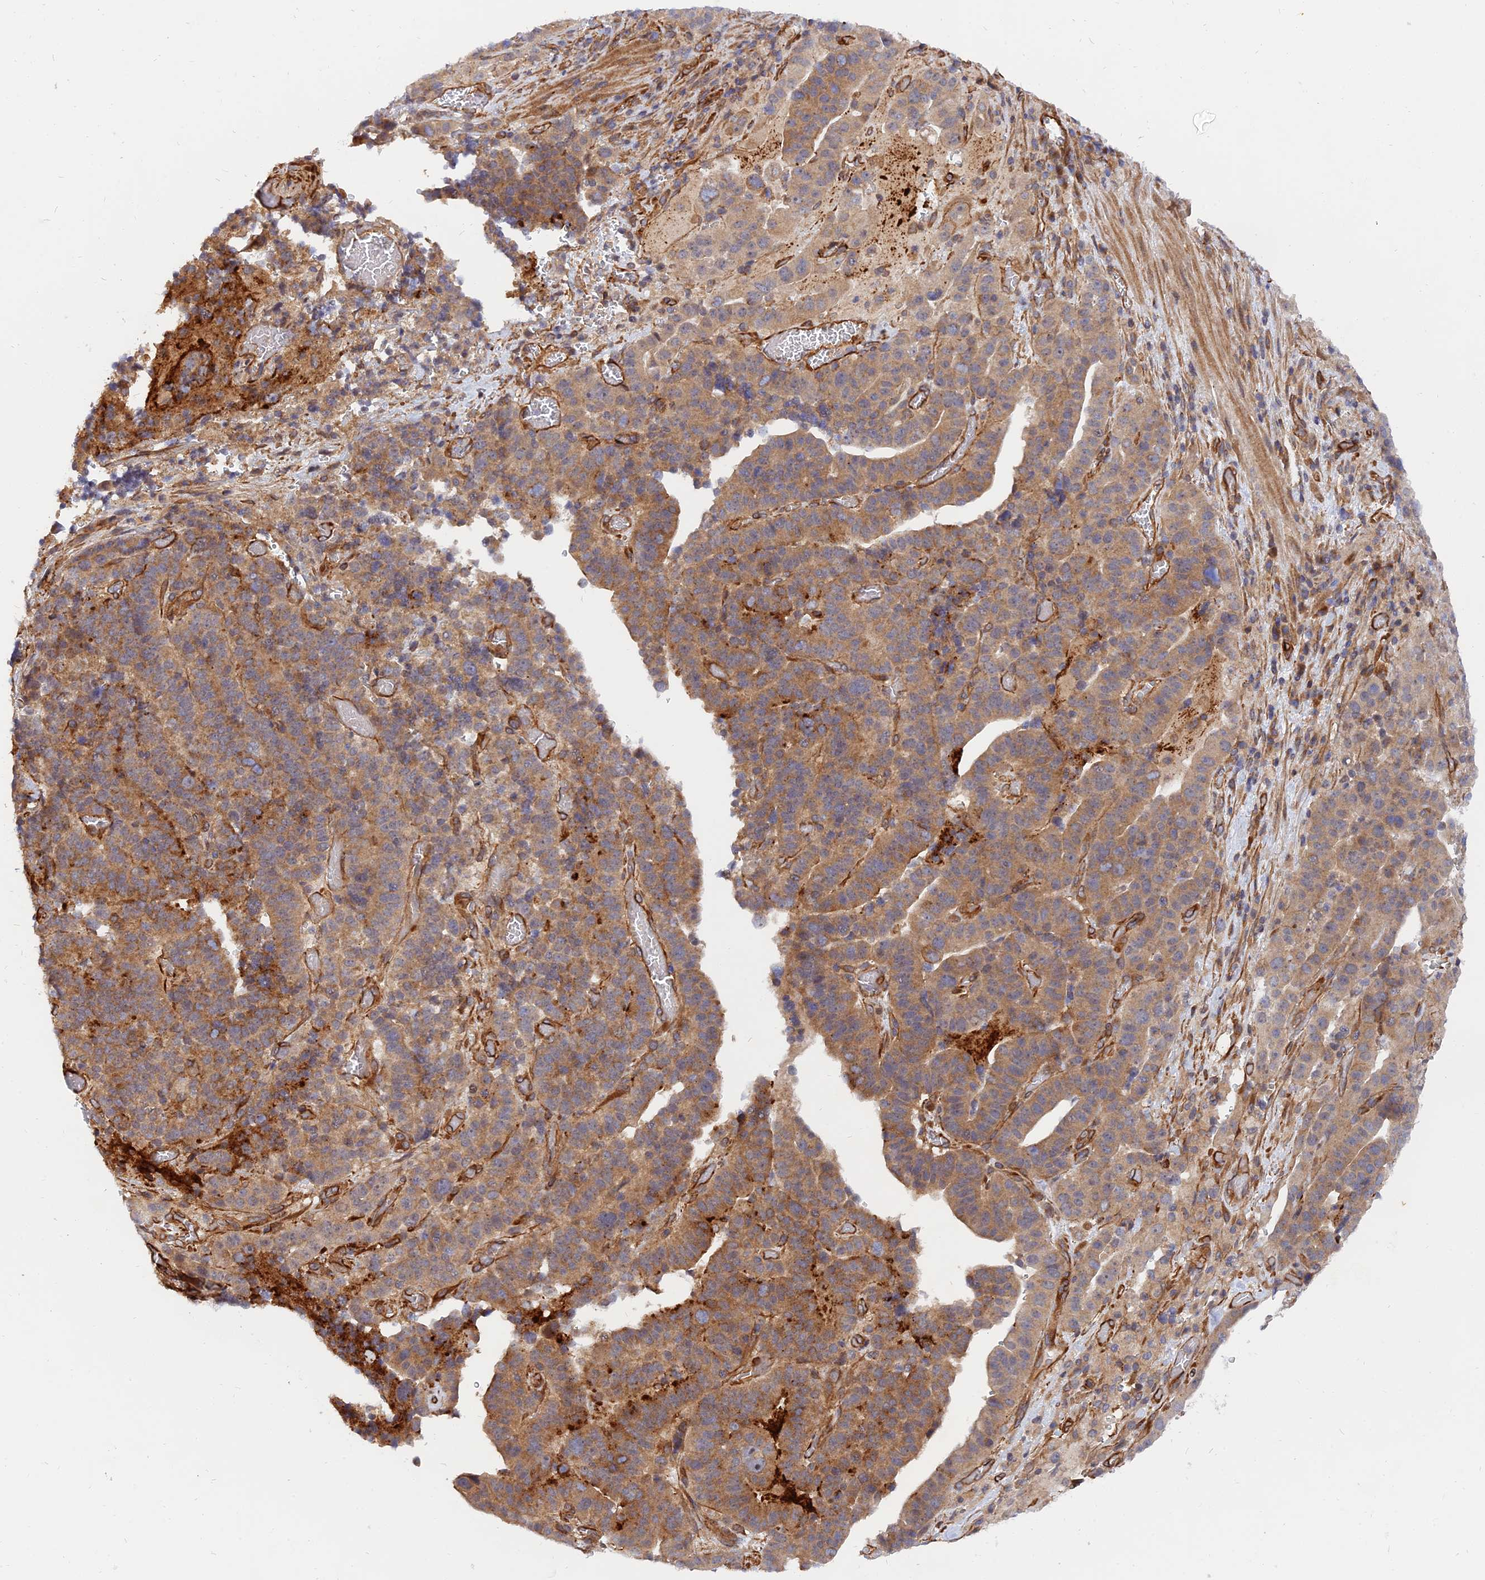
{"staining": {"intensity": "moderate", "quantity": ">75%", "location": "cytoplasmic/membranous"}, "tissue": "stomach cancer", "cell_type": "Tumor cells", "image_type": "cancer", "snomed": [{"axis": "morphology", "description": "Adenocarcinoma, NOS"}, {"axis": "topography", "description": "Stomach"}], "caption": "Stomach cancer tissue demonstrates moderate cytoplasmic/membranous expression in approximately >75% of tumor cells", "gene": "WDR41", "patient": {"sex": "male", "age": 48}}